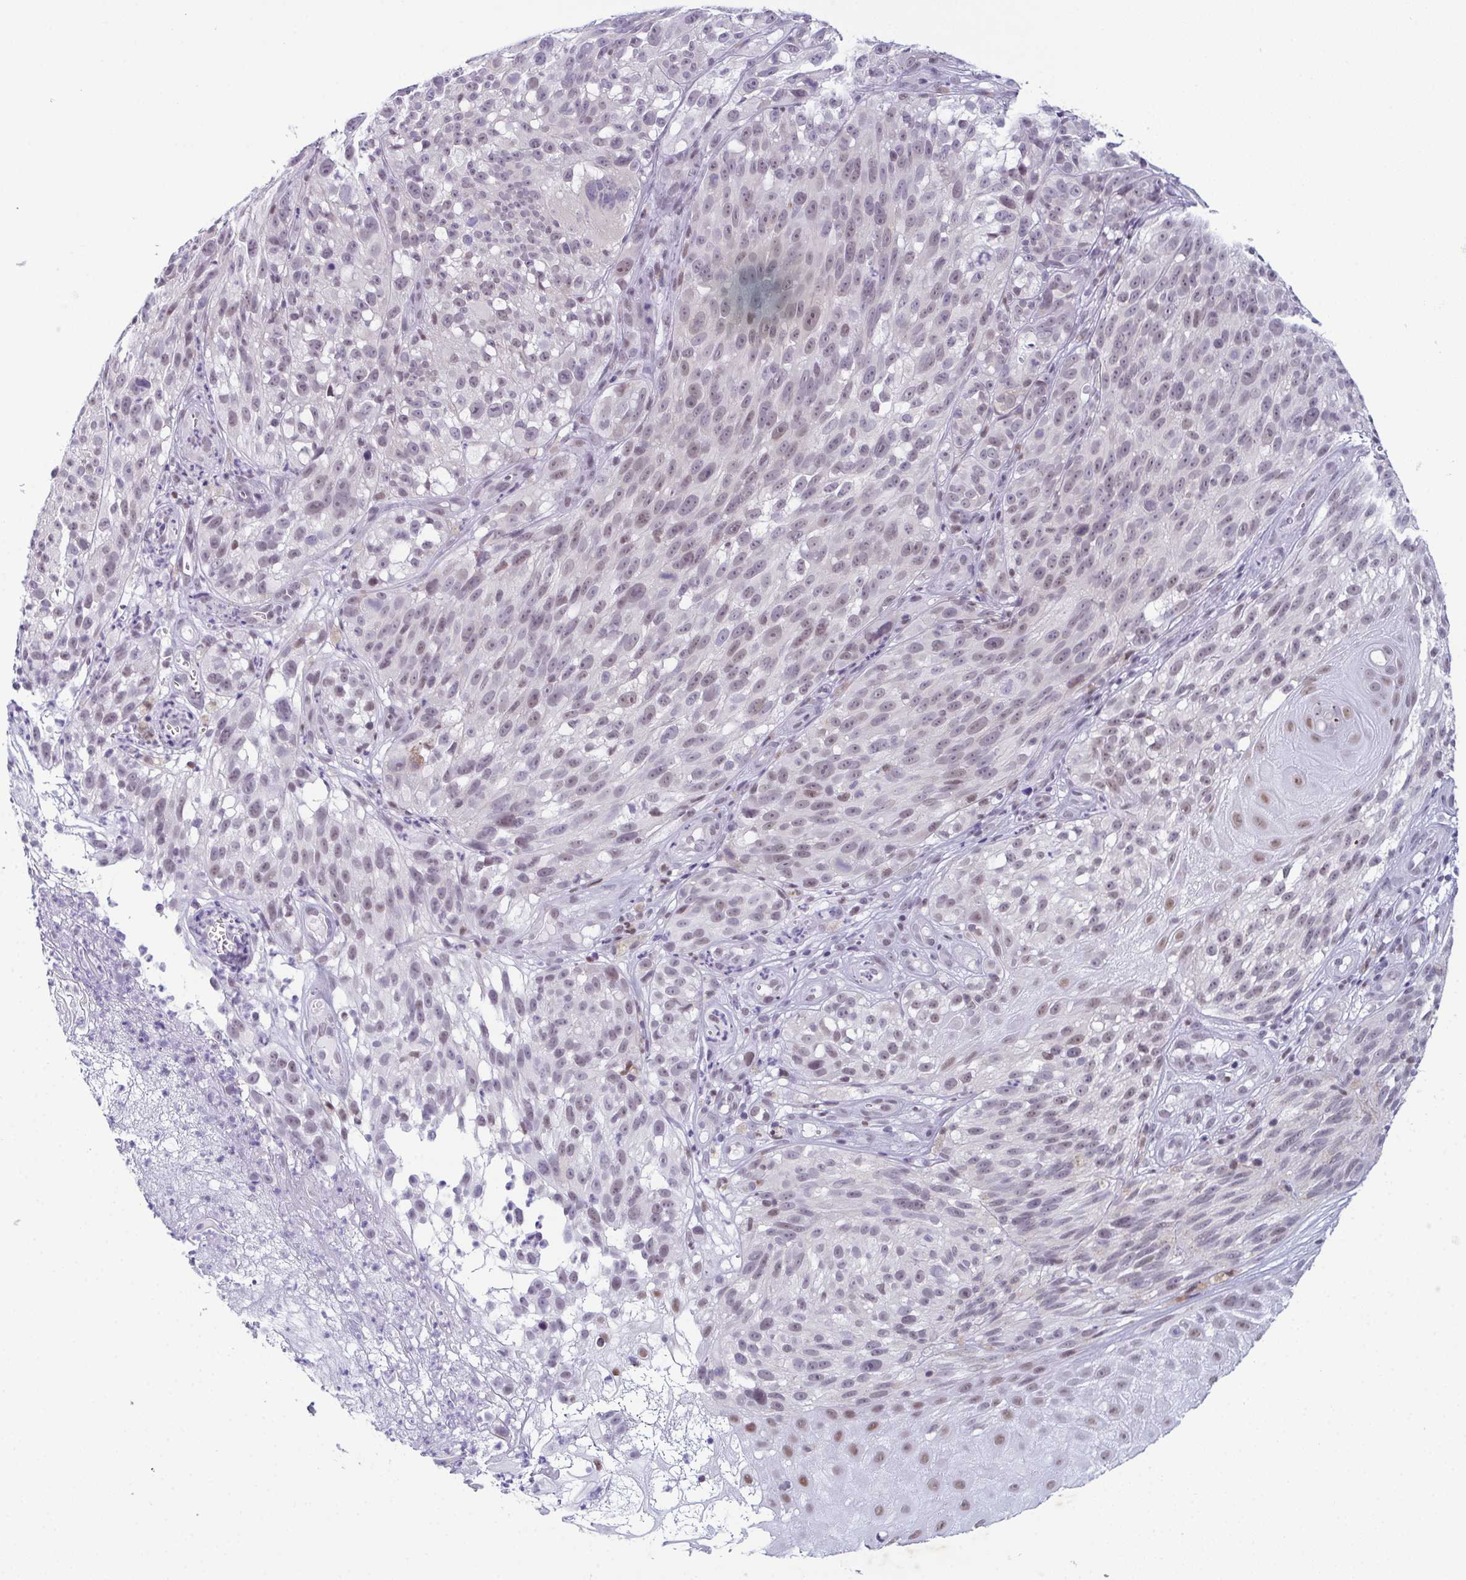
{"staining": {"intensity": "weak", "quantity": "<25%", "location": "nuclear"}, "tissue": "melanoma", "cell_type": "Tumor cells", "image_type": "cancer", "snomed": [{"axis": "morphology", "description": "Malignant melanoma, NOS"}, {"axis": "topography", "description": "Skin"}], "caption": "DAB immunohistochemical staining of malignant melanoma reveals no significant positivity in tumor cells. (Stains: DAB (3,3'-diaminobenzidine) immunohistochemistry (IHC) with hematoxylin counter stain, Microscopy: brightfield microscopy at high magnification).", "gene": "RBM7", "patient": {"sex": "female", "age": 85}}